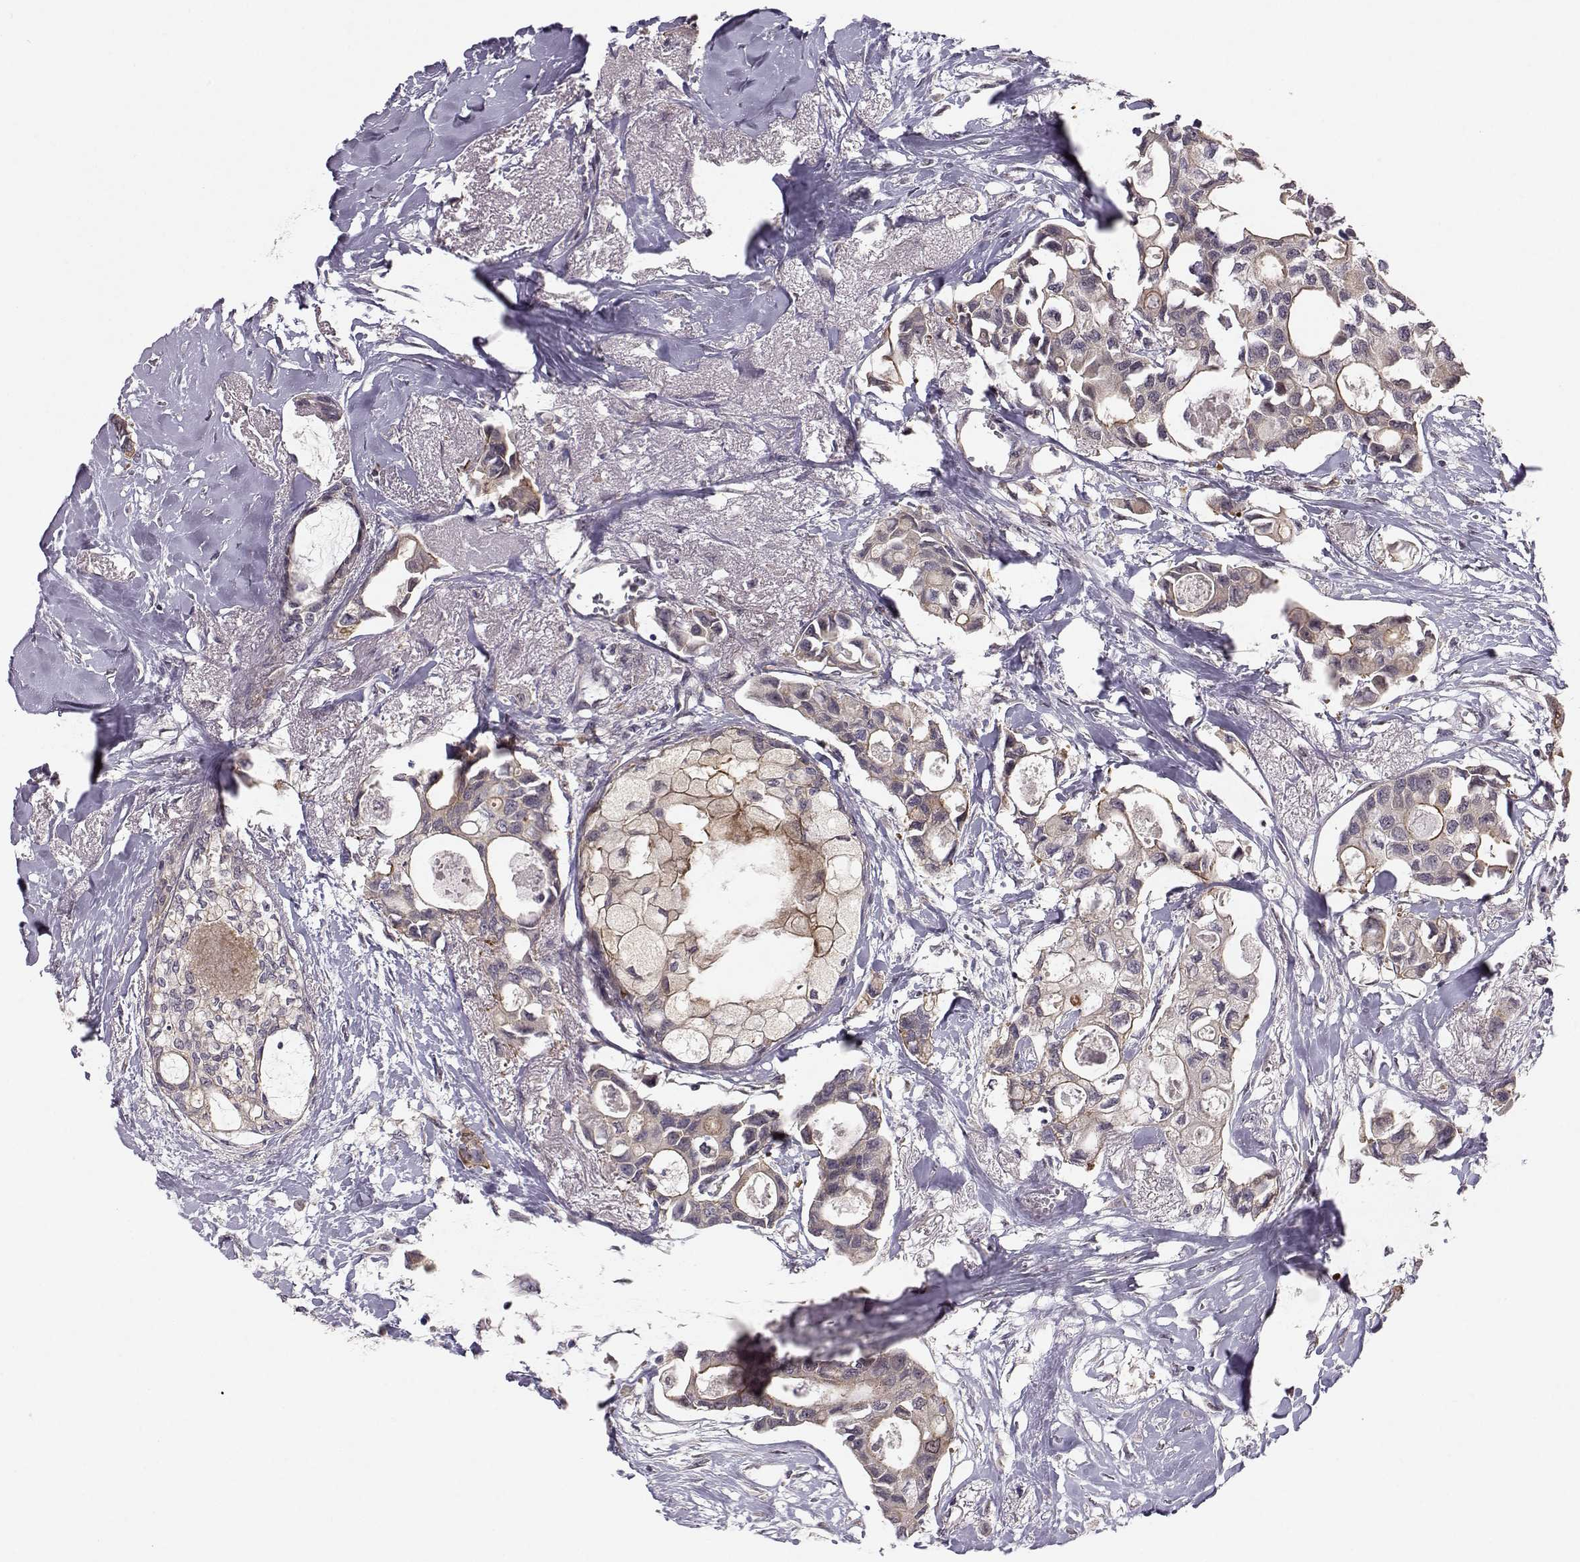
{"staining": {"intensity": "moderate", "quantity": "<25%", "location": "cytoplasmic/membranous"}, "tissue": "breast cancer", "cell_type": "Tumor cells", "image_type": "cancer", "snomed": [{"axis": "morphology", "description": "Duct carcinoma"}, {"axis": "topography", "description": "Breast"}], "caption": "Immunohistochemical staining of human intraductal carcinoma (breast) reveals low levels of moderate cytoplasmic/membranous expression in approximately <25% of tumor cells. The staining was performed using DAB, with brown indicating positive protein expression. Nuclei are stained blue with hematoxylin.", "gene": "PLEKHG3", "patient": {"sex": "female", "age": 83}}